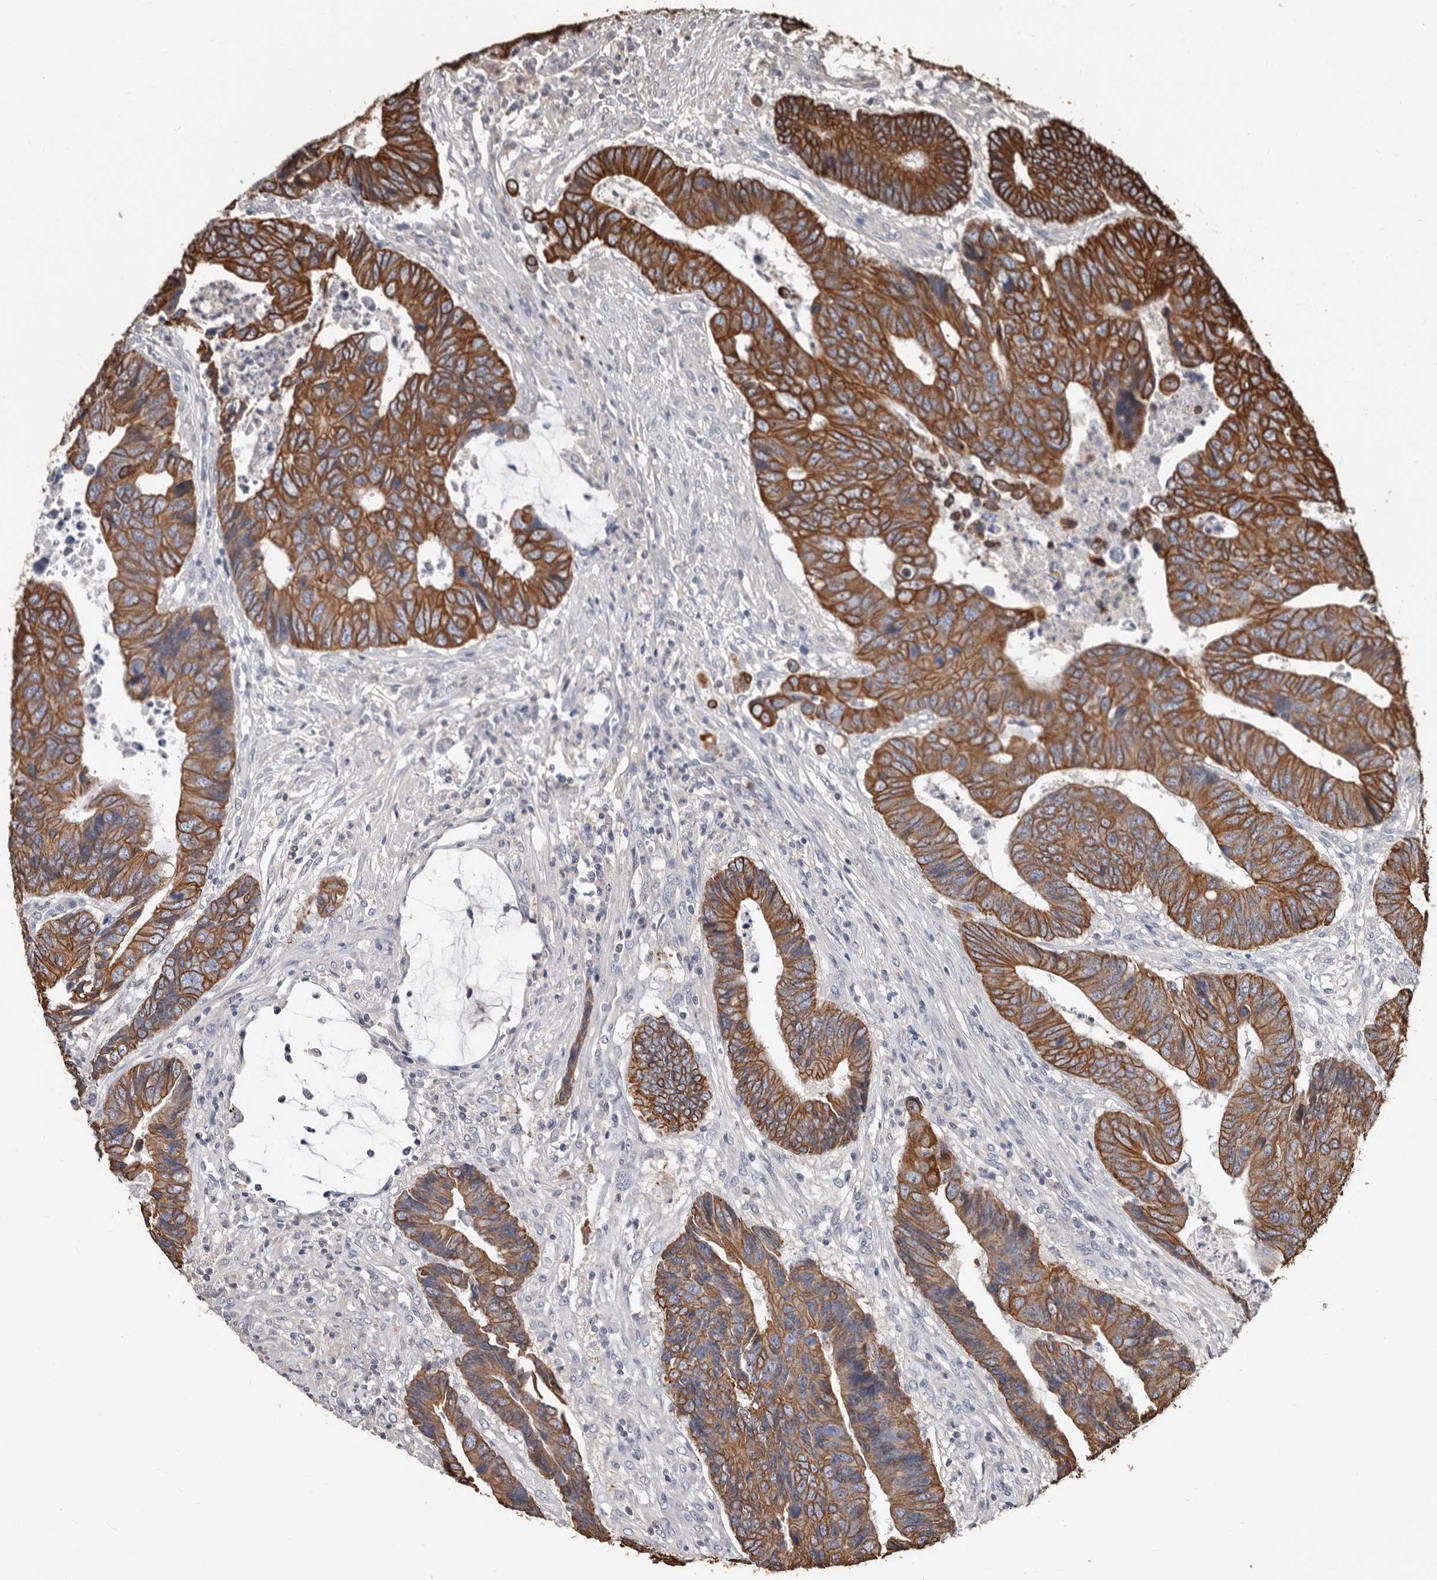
{"staining": {"intensity": "strong", "quantity": ">75%", "location": "cytoplasmic/membranous"}, "tissue": "colorectal cancer", "cell_type": "Tumor cells", "image_type": "cancer", "snomed": [{"axis": "morphology", "description": "Adenocarcinoma, NOS"}, {"axis": "topography", "description": "Rectum"}], "caption": "There is high levels of strong cytoplasmic/membranous expression in tumor cells of colorectal cancer, as demonstrated by immunohistochemical staining (brown color).", "gene": "MRPL18", "patient": {"sex": "male", "age": 84}}